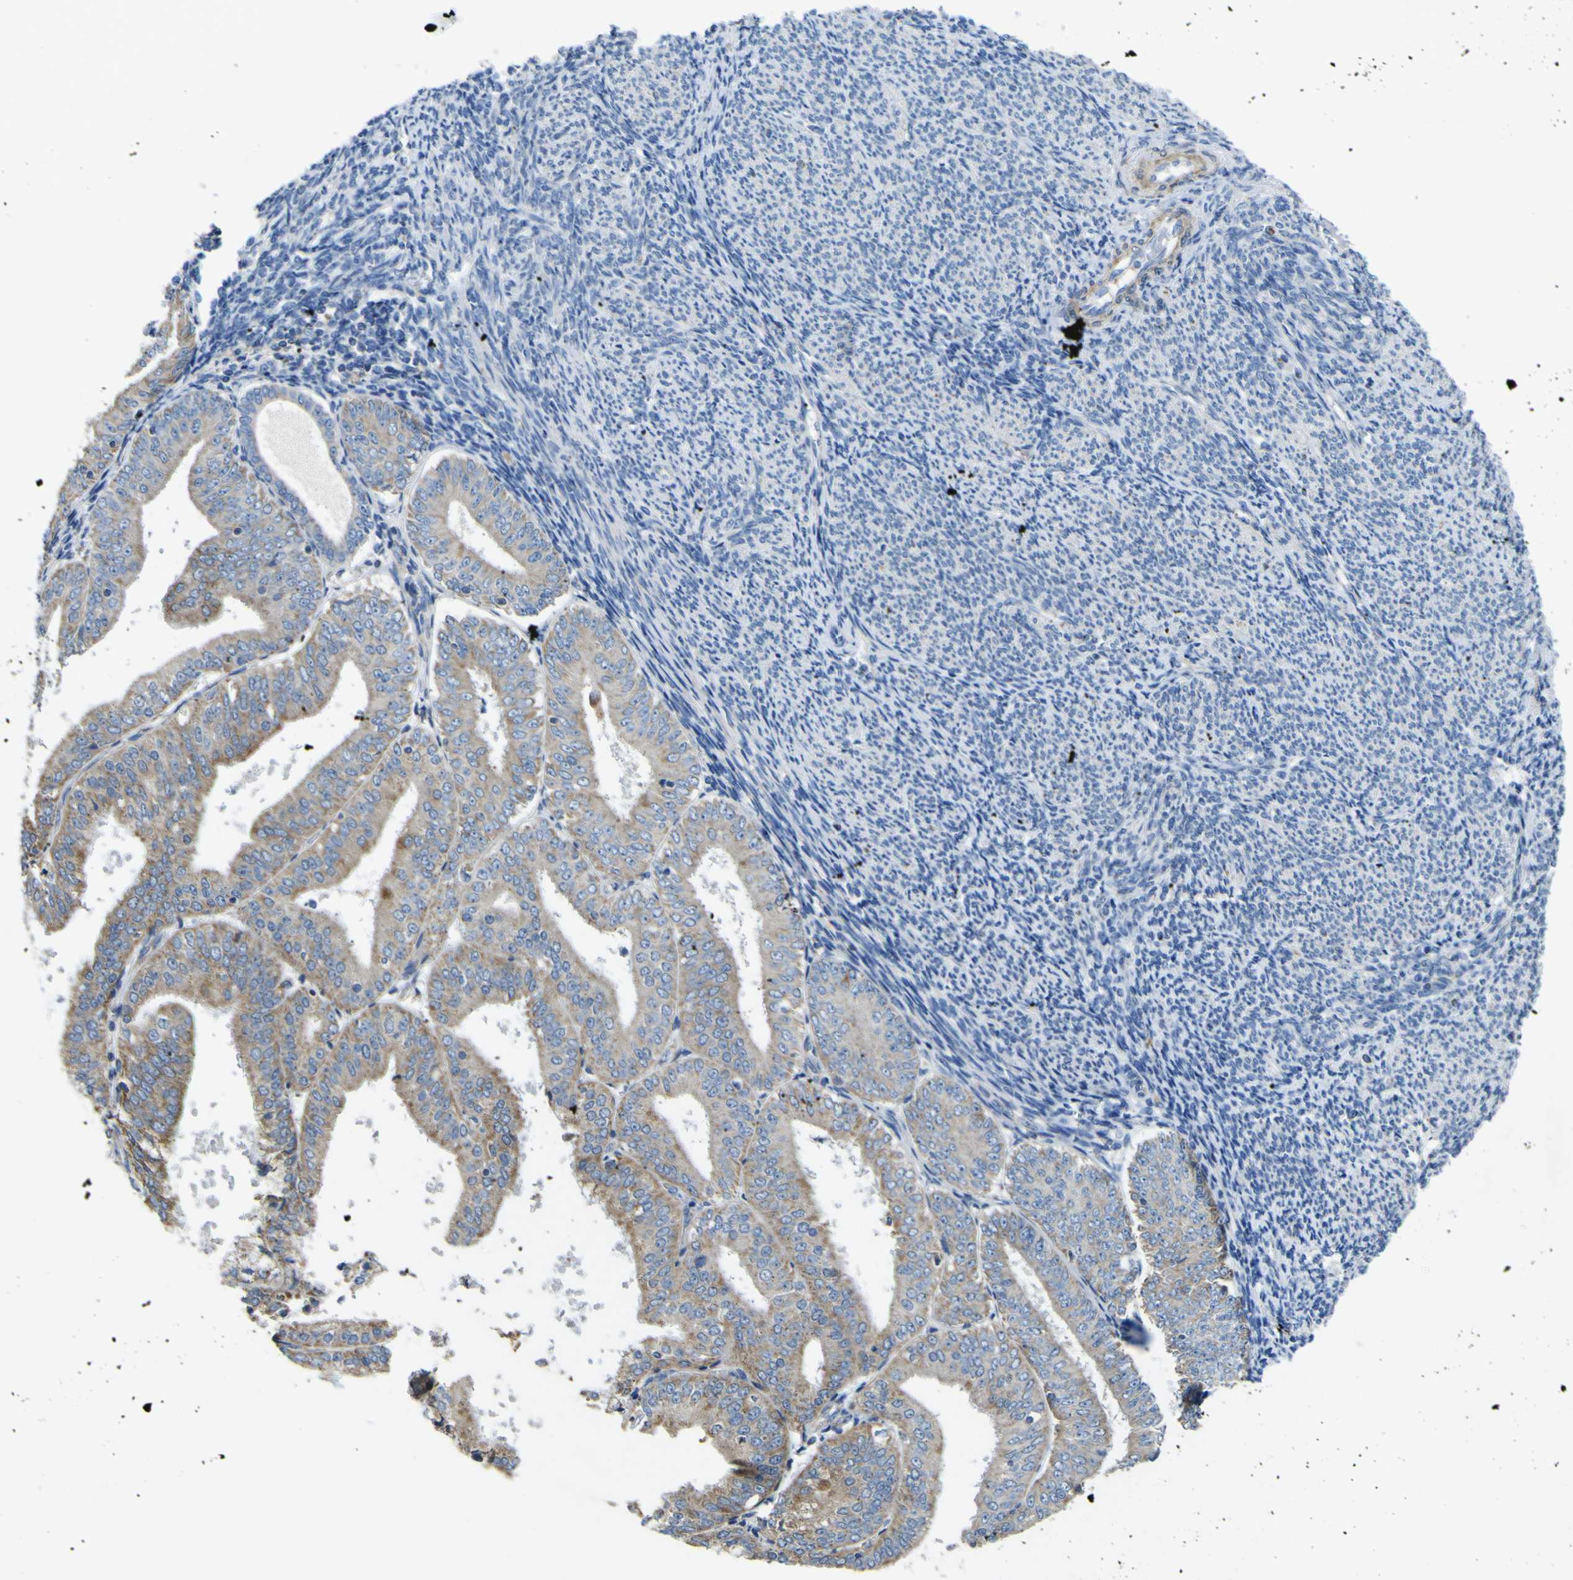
{"staining": {"intensity": "weak", "quantity": ">75%", "location": "cytoplasmic/membranous"}, "tissue": "endometrial cancer", "cell_type": "Tumor cells", "image_type": "cancer", "snomed": [{"axis": "morphology", "description": "Adenocarcinoma, NOS"}, {"axis": "topography", "description": "Endometrium"}], "caption": "This histopathology image demonstrates immunohistochemistry staining of endometrial cancer (adenocarcinoma), with low weak cytoplasmic/membranous expression in about >75% of tumor cells.", "gene": "ALDH18A1", "patient": {"sex": "female", "age": 63}}